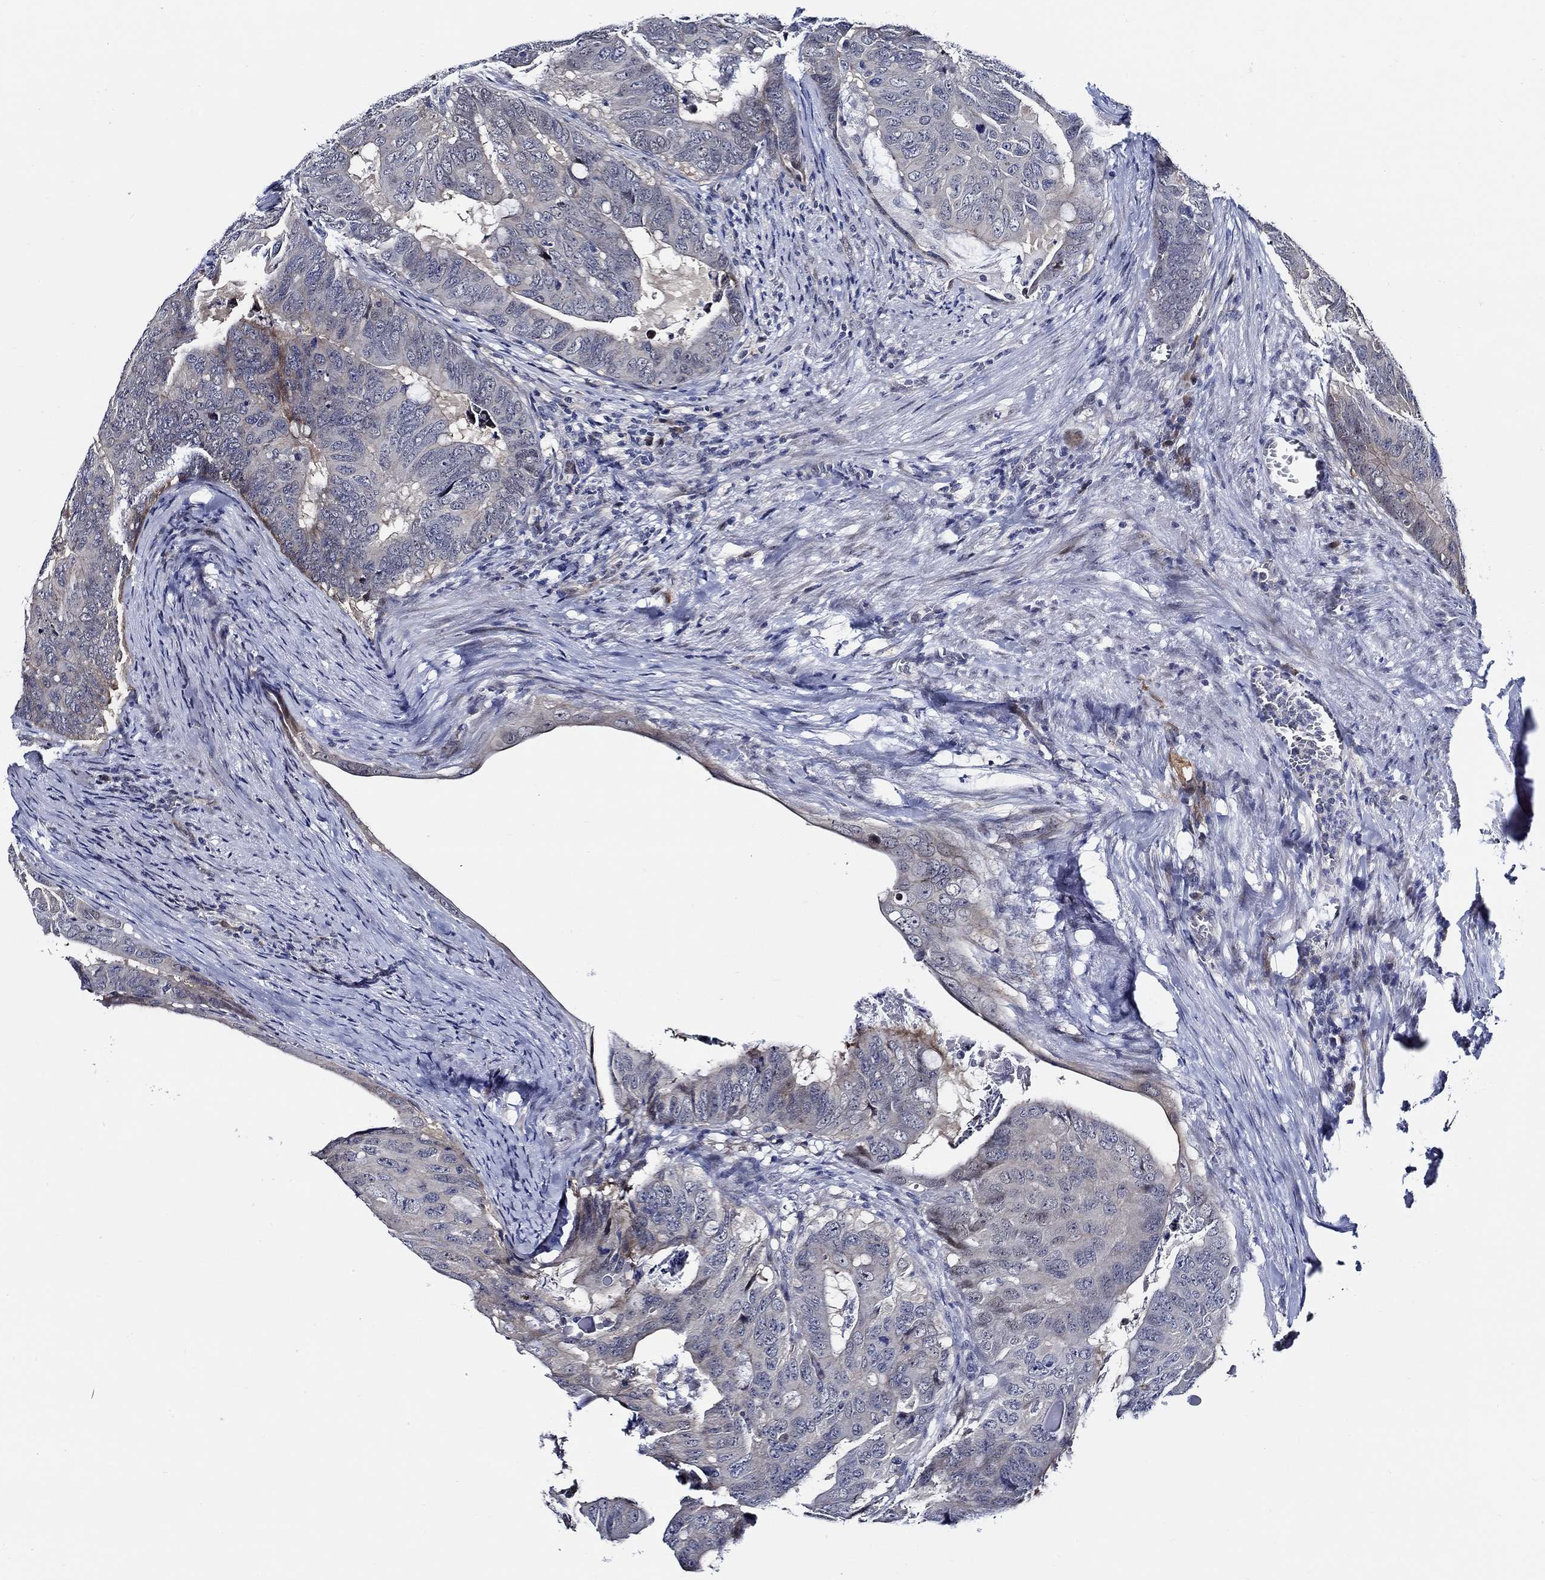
{"staining": {"intensity": "moderate", "quantity": "<25%", "location": "cytoplasmic/membranous"}, "tissue": "colorectal cancer", "cell_type": "Tumor cells", "image_type": "cancer", "snomed": [{"axis": "morphology", "description": "Adenocarcinoma, NOS"}, {"axis": "topography", "description": "Colon"}], "caption": "The immunohistochemical stain highlights moderate cytoplasmic/membranous staining in tumor cells of adenocarcinoma (colorectal) tissue.", "gene": "C8orf48", "patient": {"sex": "male", "age": 79}}